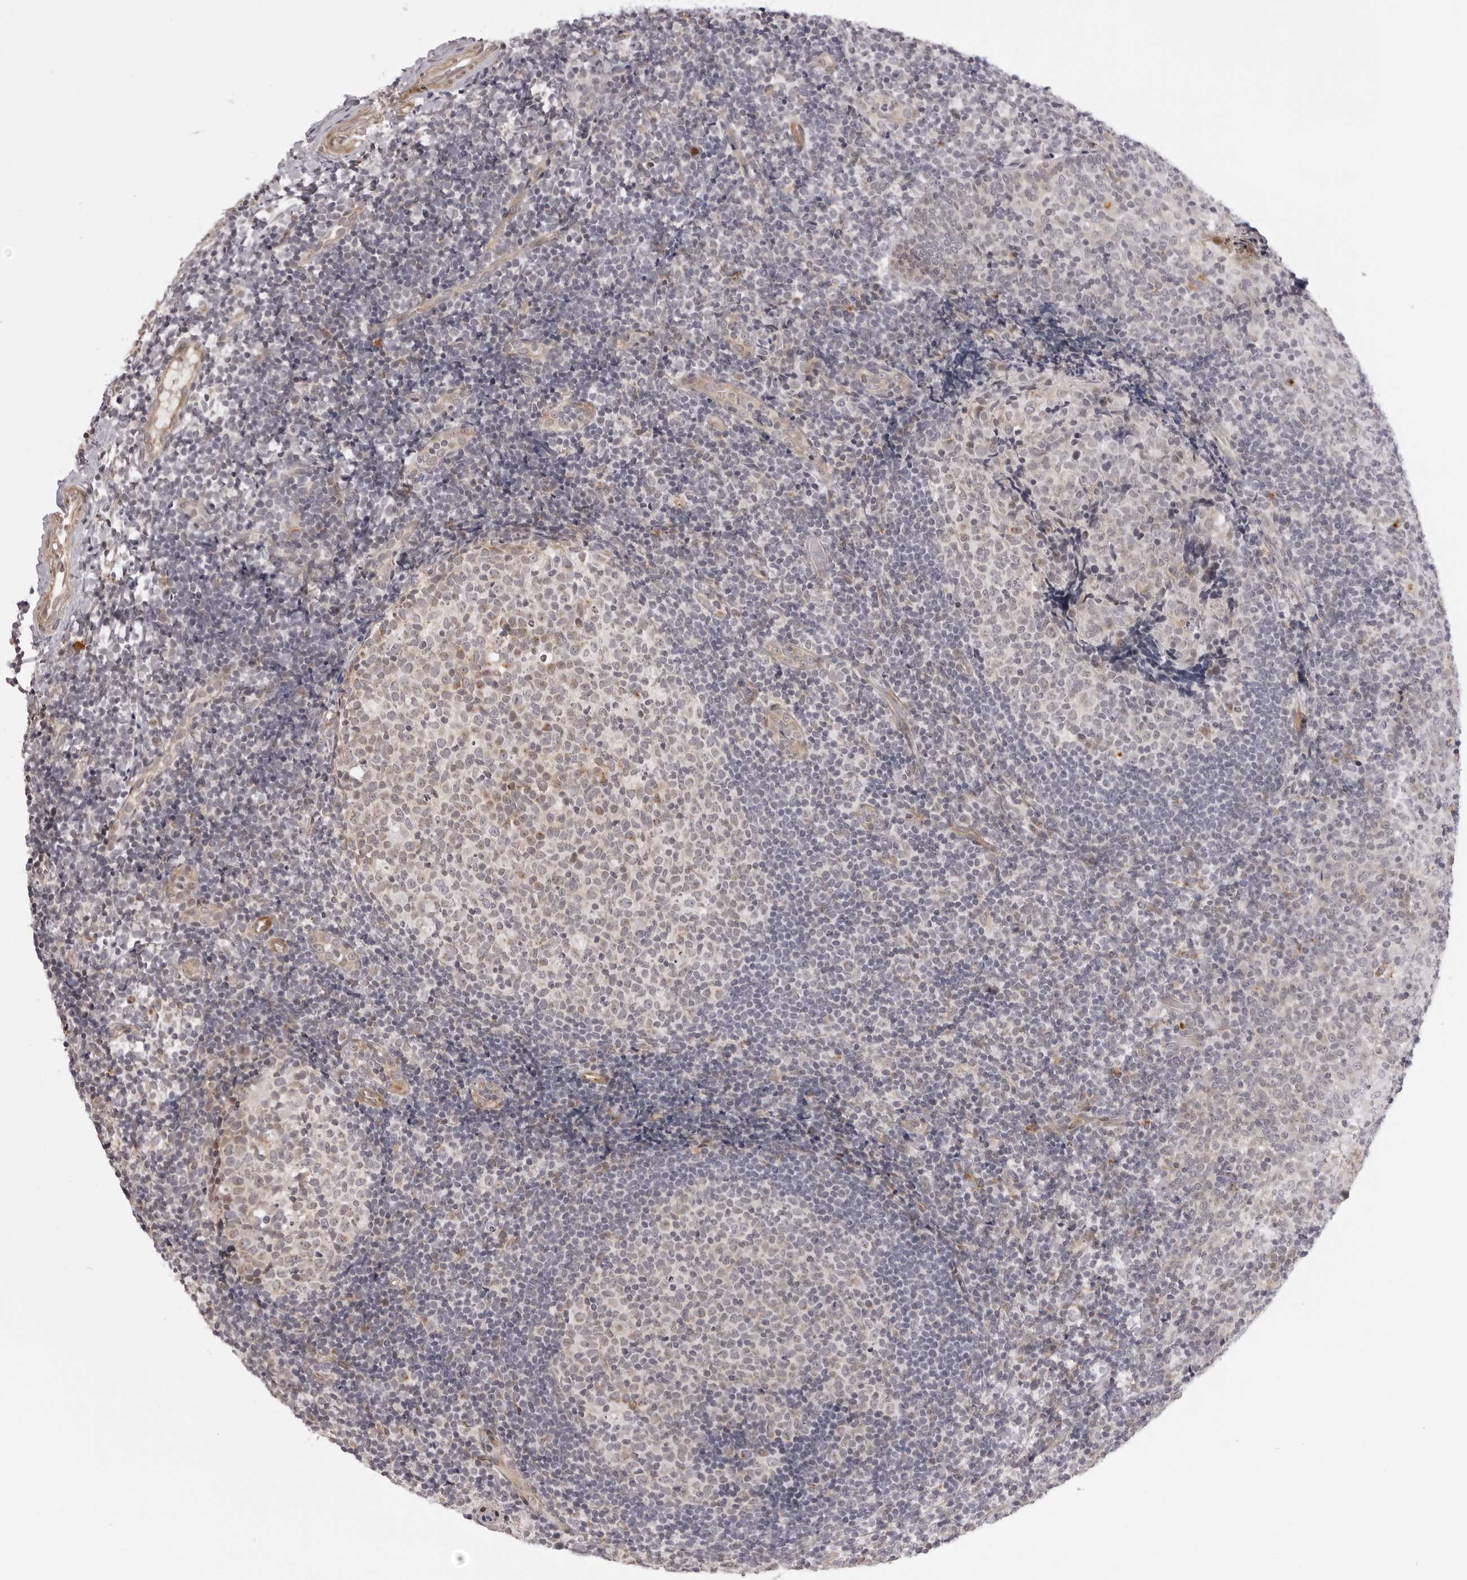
{"staining": {"intensity": "moderate", "quantity": "<25%", "location": "cytoplasmic/membranous"}, "tissue": "tonsil", "cell_type": "Germinal center cells", "image_type": "normal", "snomed": [{"axis": "morphology", "description": "Normal tissue, NOS"}, {"axis": "topography", "description": "Tonsil"}], "caption": "Immunohistochemical staining of normal tonsil exhibits low levels of moderate cytoplasmic/membranous staining in about <25% of germinal center cells. The staining was performed using DAB (3,3'-diaminobenzidine) to visualize the protein expression in brown, while the nuclei were stained in blue with hematoxylin (Magnification: 20x).", "gene": "SUGCT", "patient": {"sex": "female", "age": 19}}